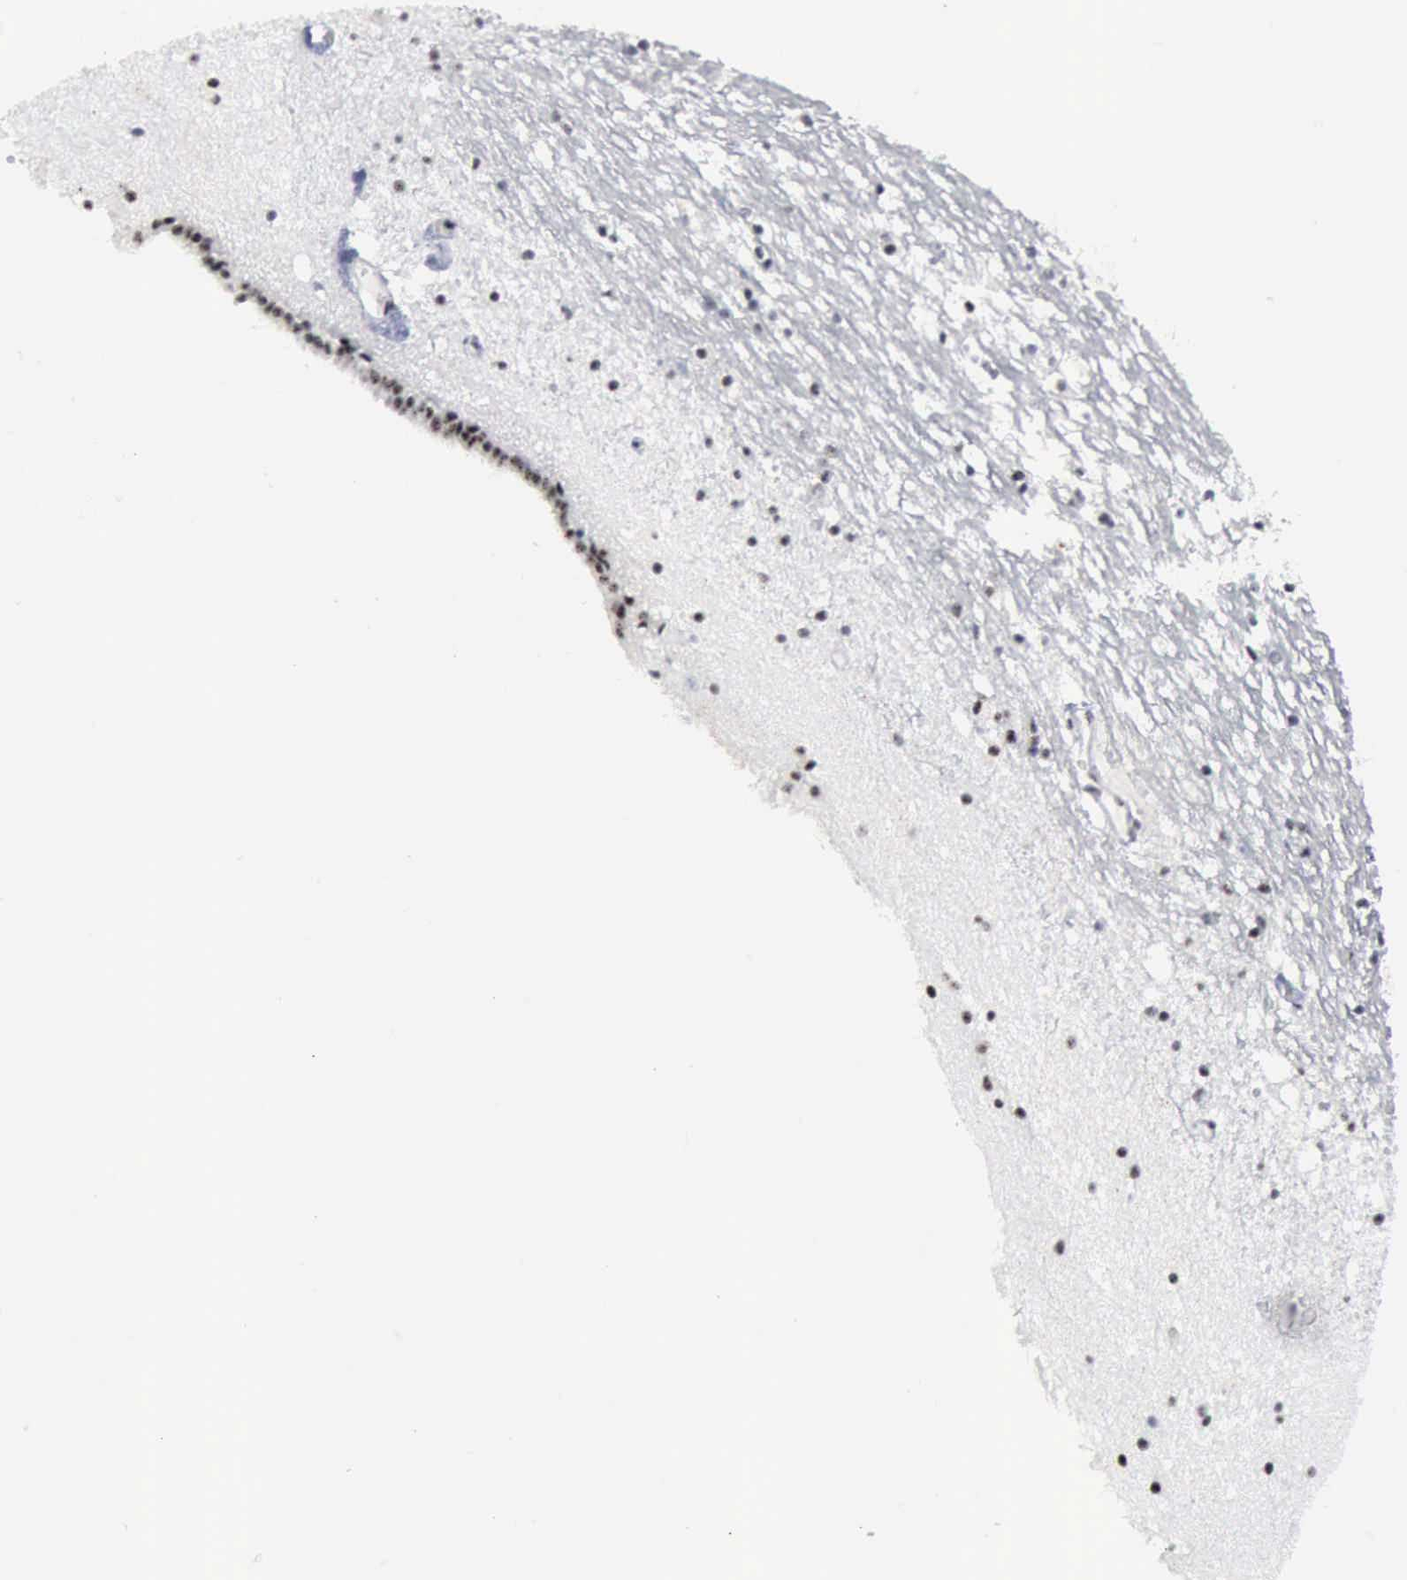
{"staining": {"intensity": "negative", "quantity": "none", "location": "none"}, "tissue": "caudate", "cell_type": "Glial cells", "image_type": "normal", "snomed": [{"axis": "morphology", "description": "Normal tissue, NOS"}, {"axis": "topography", "description": "Lateral ventricle wall"}], "caption": "An immunohistochemistry histopathology image of normal caudate is shown. There is no staining in glial cells of caudate. (DAB (3,3'-diaminobenzidine) immunohistochemistry (IHC), high magnification).", "gene": "BRD1", "patient": {"sex": "male", "age": 45}}